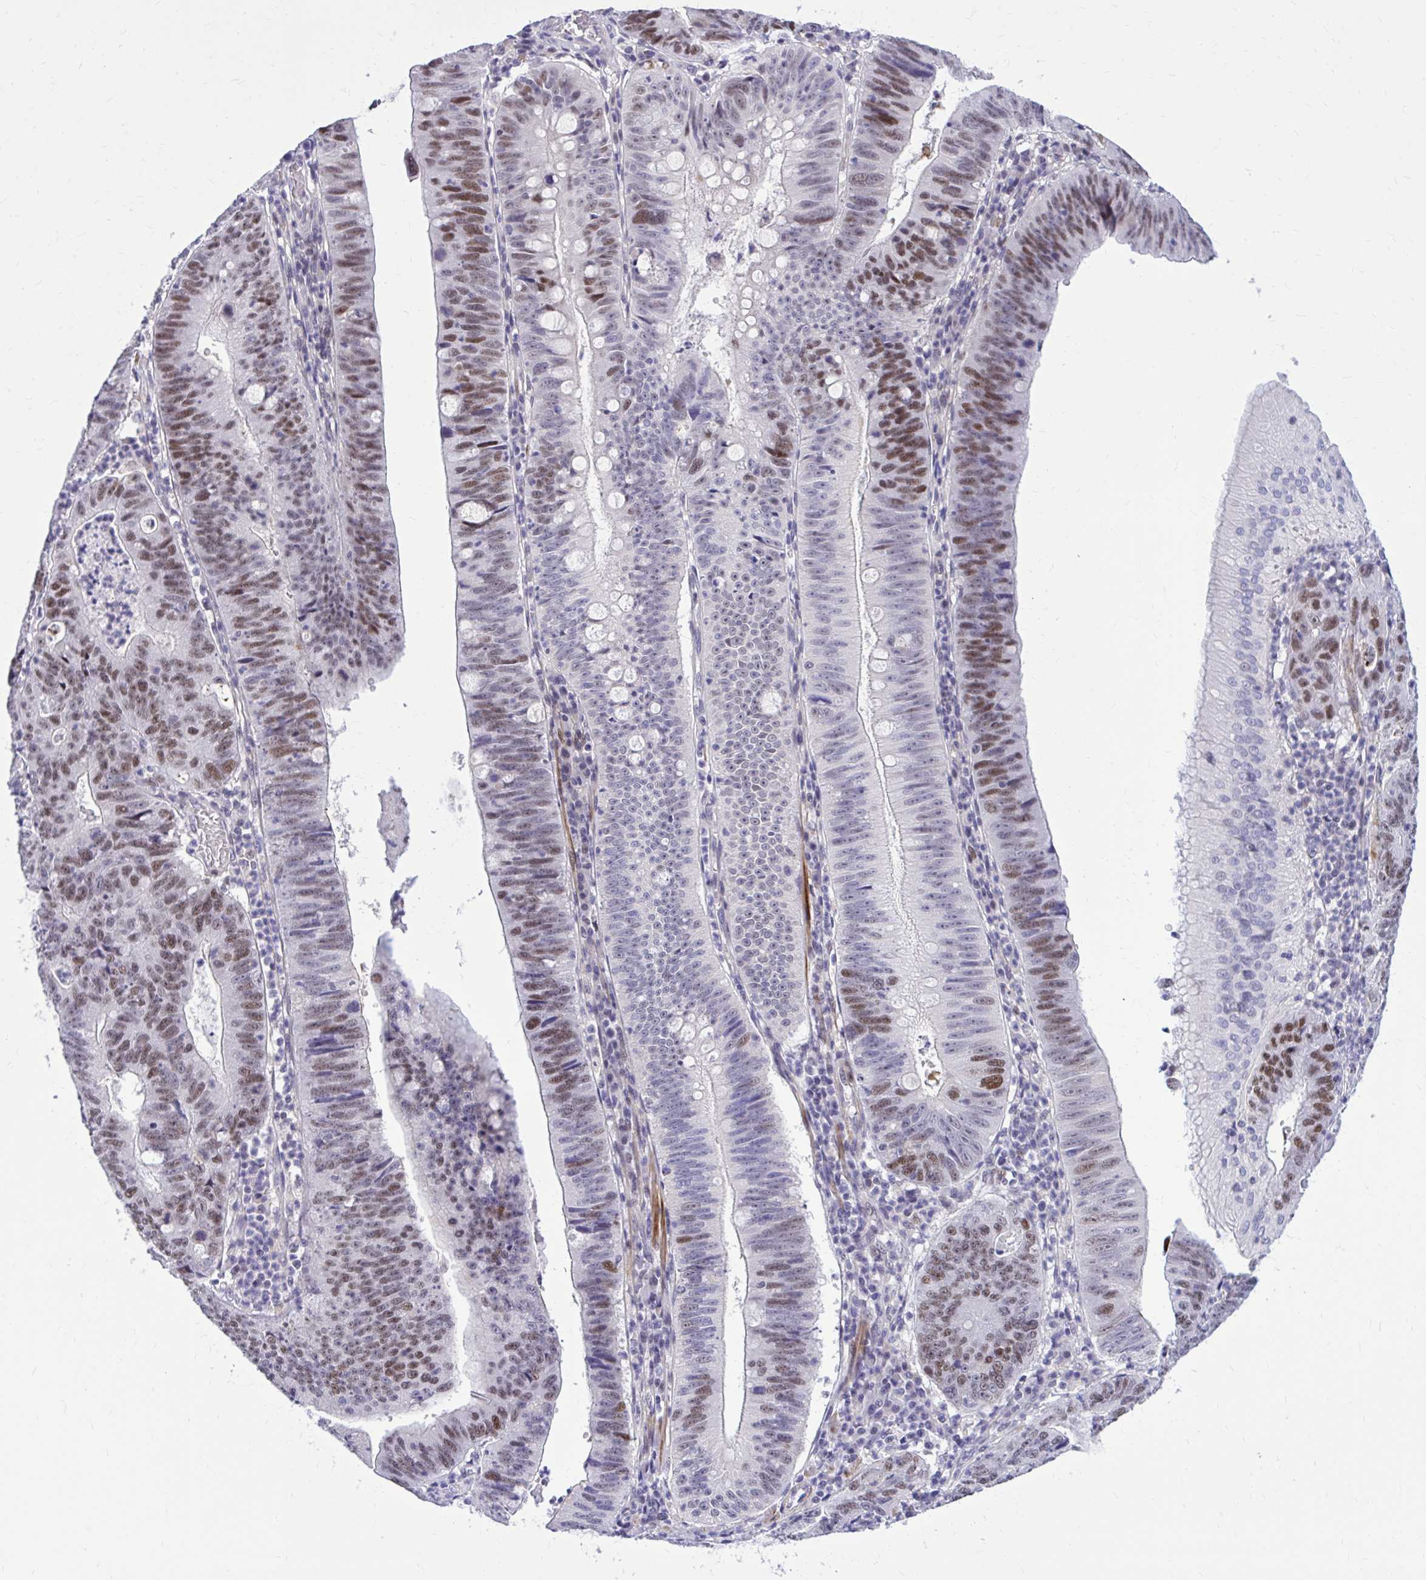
{"staining": {"intensity": "moderate", "quantity": ">75%", "location": "nuclear"}, "tissue": "stomach cancer", "cell_type": "Tumor cells", "image_type": "cancer", "snomed": [{"axis": "morphology", "description": "Adenocarcinoma, NOS"}, {"axis": "topography", "description": "Stomach"}], "caption": "Adenocarcinoma (stomach) stained for a protein reveals moderate nuclear positivity in tumor cells. The protein of interest is stained brown, and the nuclei are stained in blue (DAB (3,3'-diaminobenzidine) IHC with brightfield microscopy, high magnification).", "gene": "ZBTB25", "patient": {"sex": "male", "age": 59}}